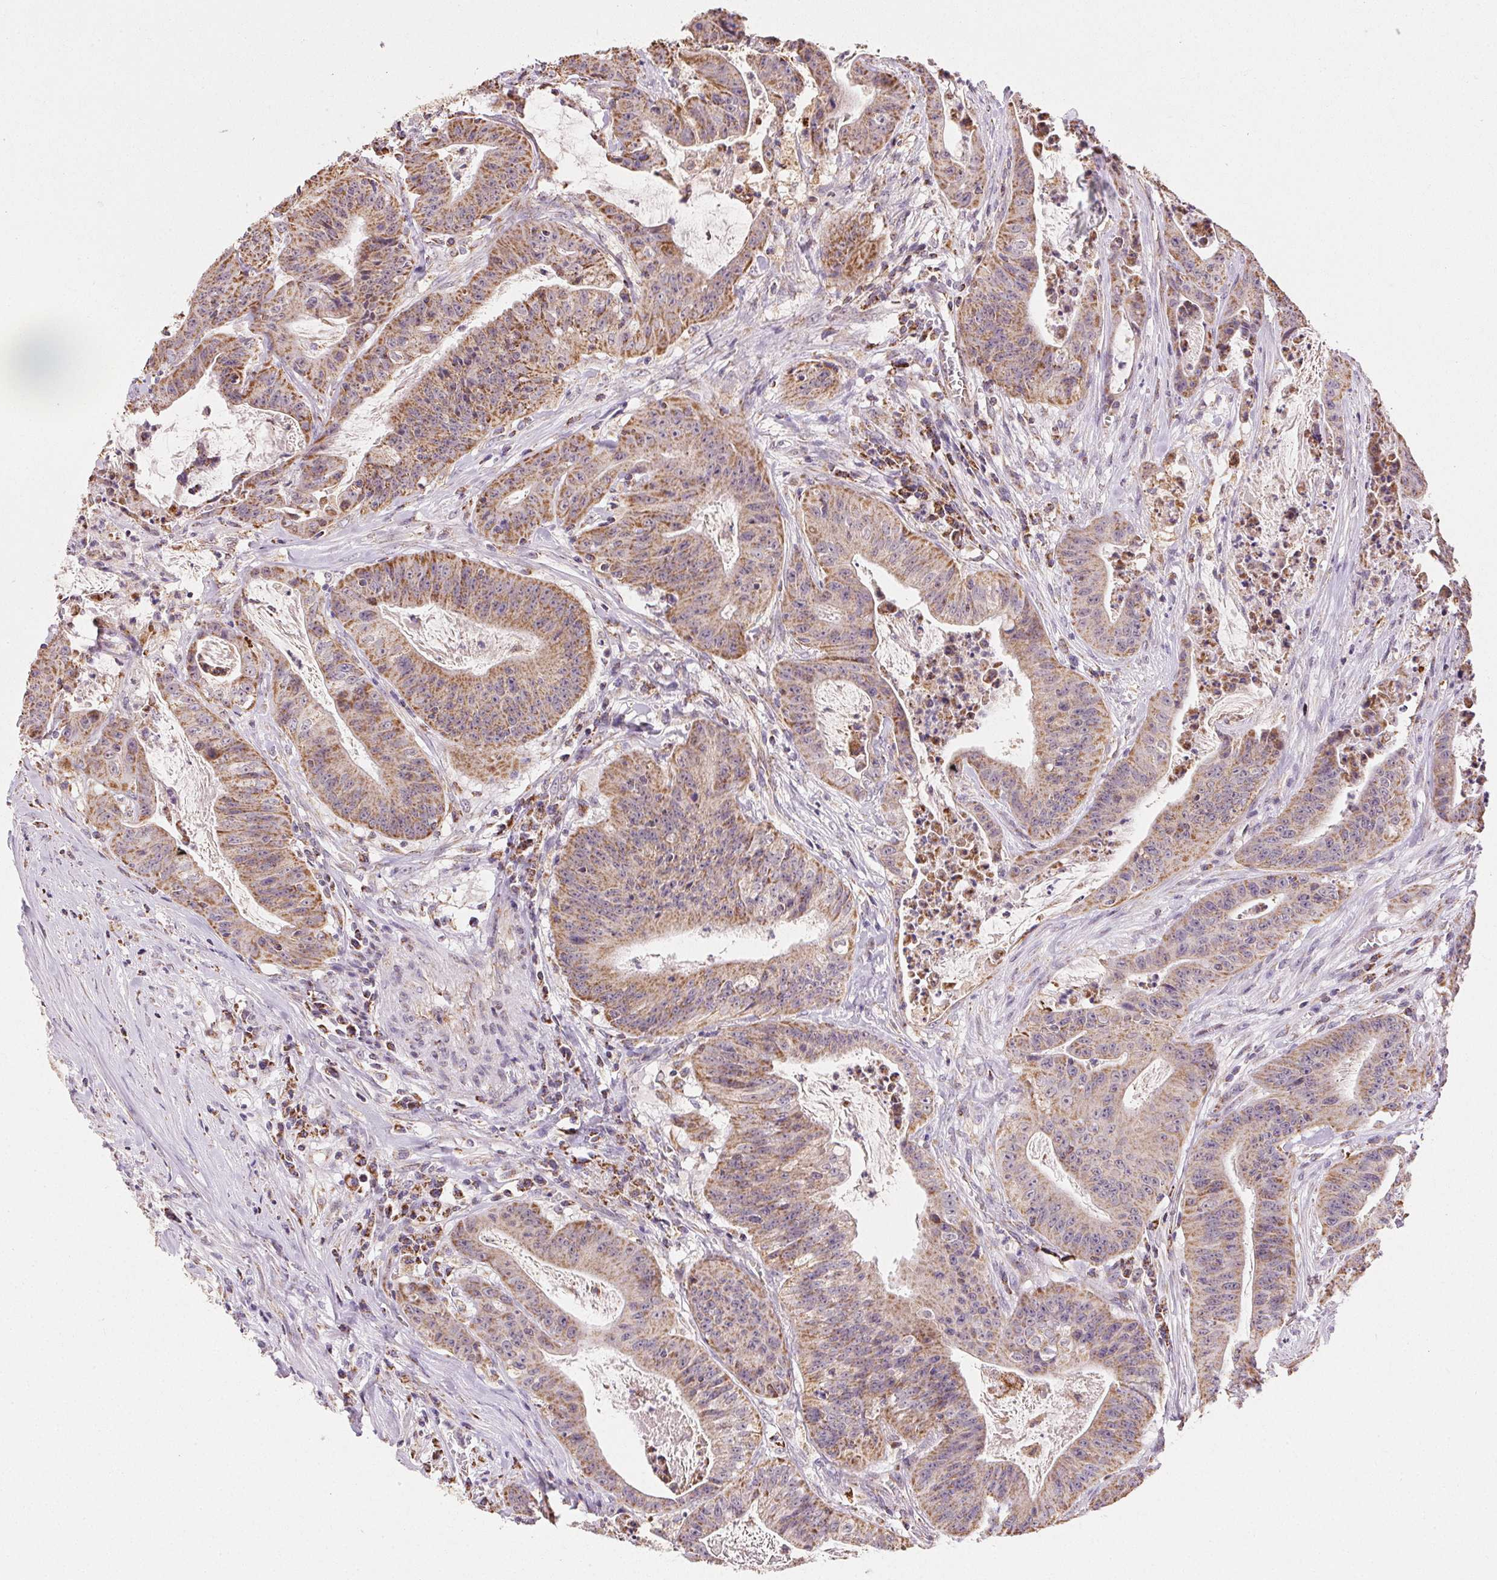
{"staining": {"intensity": "moderate", "quantity": ">75%", "location": "cytoplasmic/membranous"}, "tissue": "colorectal cancer", "cell_type": "Tumor cells", "image_type": "cancer", "snomed": [{"axis": "morphology", "description": "Adenocarcinoma, NOS"}, {"axis": "topography", "description": "Colon"}], "caption": "Brown immunohistochemical staining in adenocarcinoma (colorectal) reveals moderate cytoplasmic/membranous staining in about >75% of tumor cells. Using DAB (brown) and hematoxylin (blue) stains, captured at high magnification using brightfield microscopy.", "gene": "MAPK11", "patient": {"sex": "male", "age": 33}}